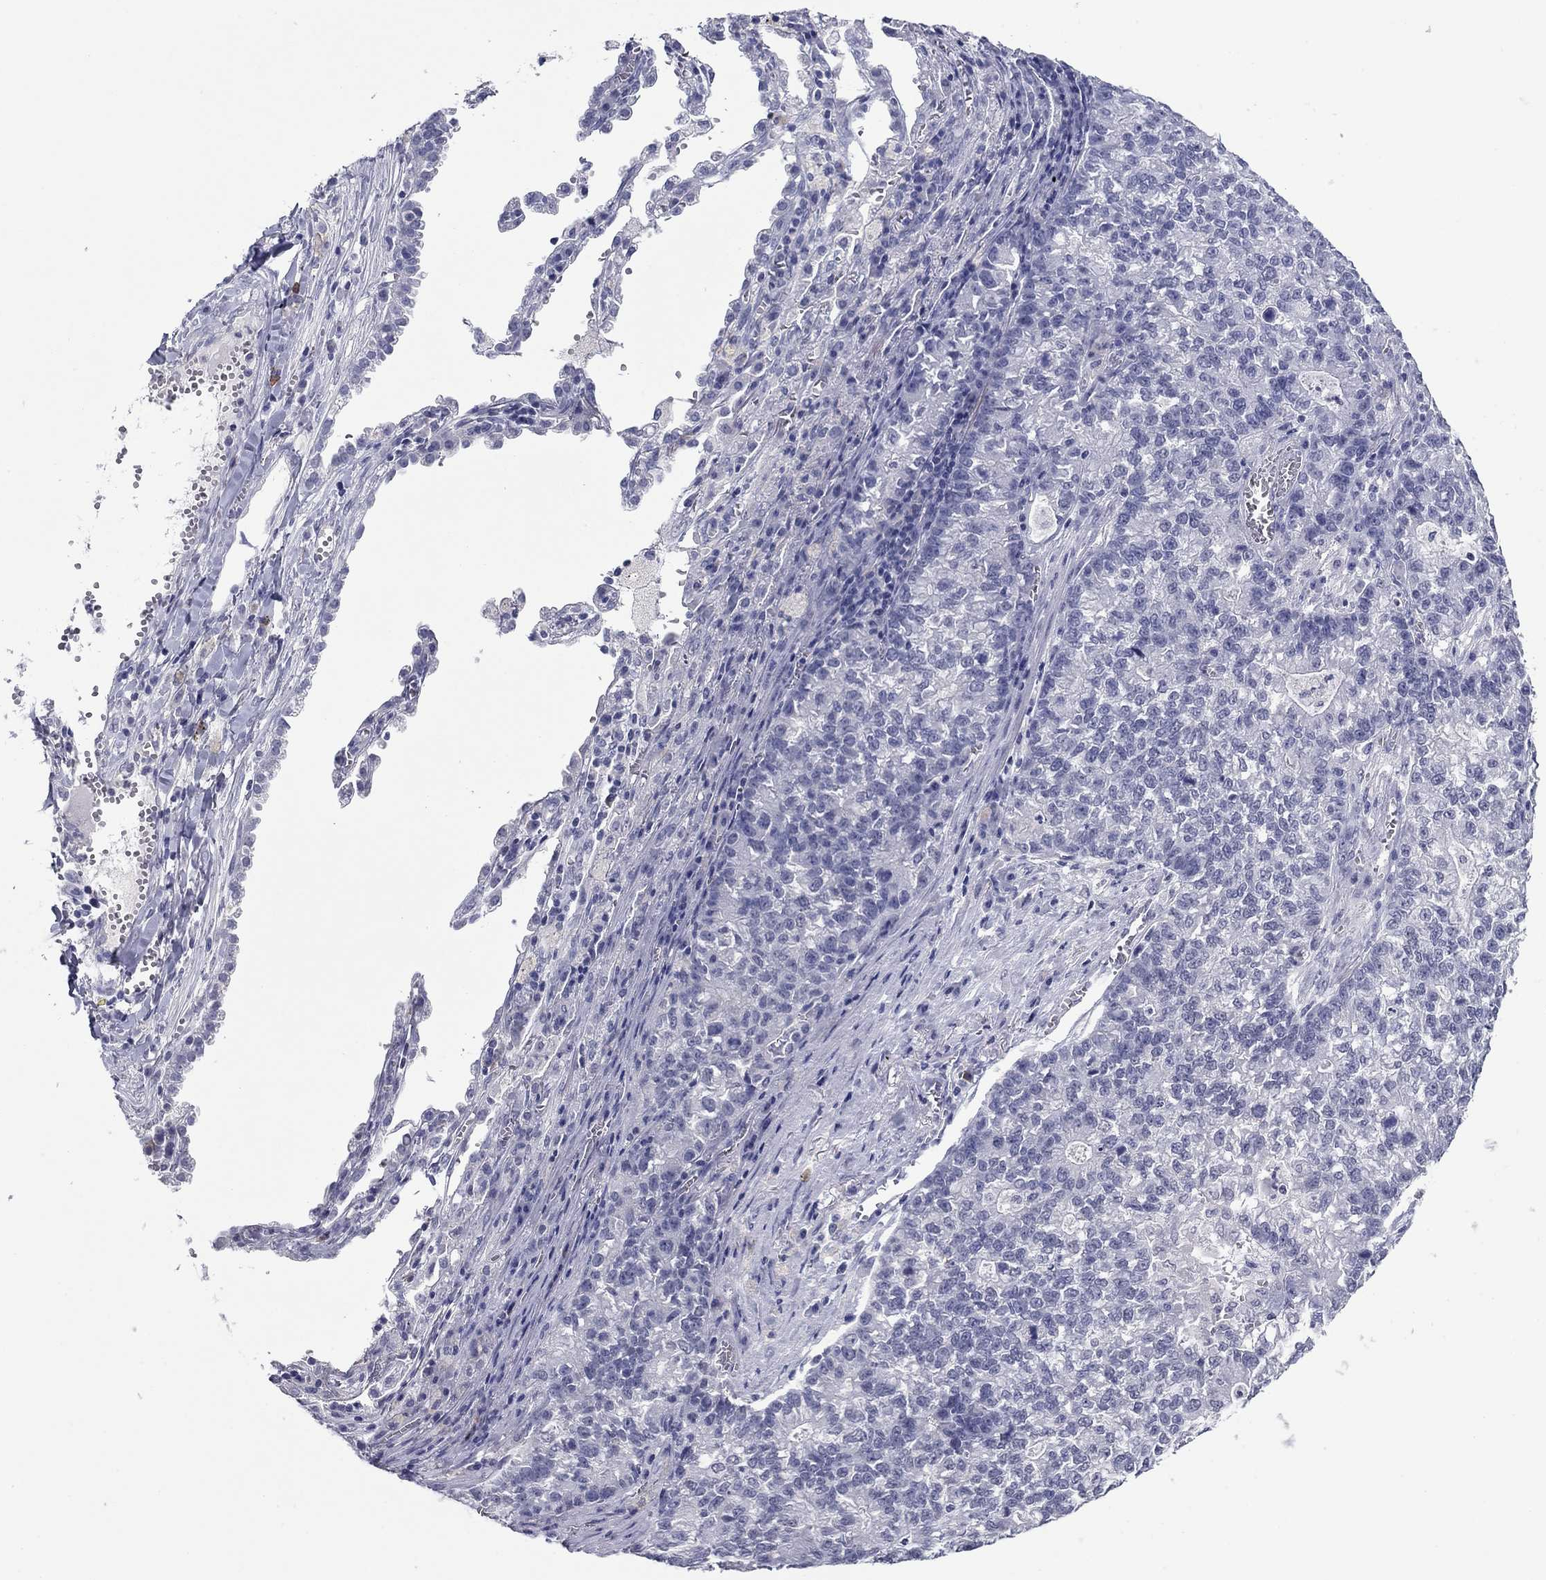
{"staining": {"intensity": "negative", "quantity": "none", "location": "none"}, "tissue": "lung cancer", "cell_type": "Tumor cells", "image_type": "cancer", "snomed": [{"axis": "morphology", "description": "Adenocarcinoma, NOS"}, {"axis": "topography", "description": "Lung"}], "caption": "High magnification brightfield microscopy of adenocarcinoma (lung) stained with DAB (brown) and counterstained with hematoxylin (blue): tumor cells show no significant positivity.", "gene": "HAO1", "patient": {"sex": "male", "age": 57}}